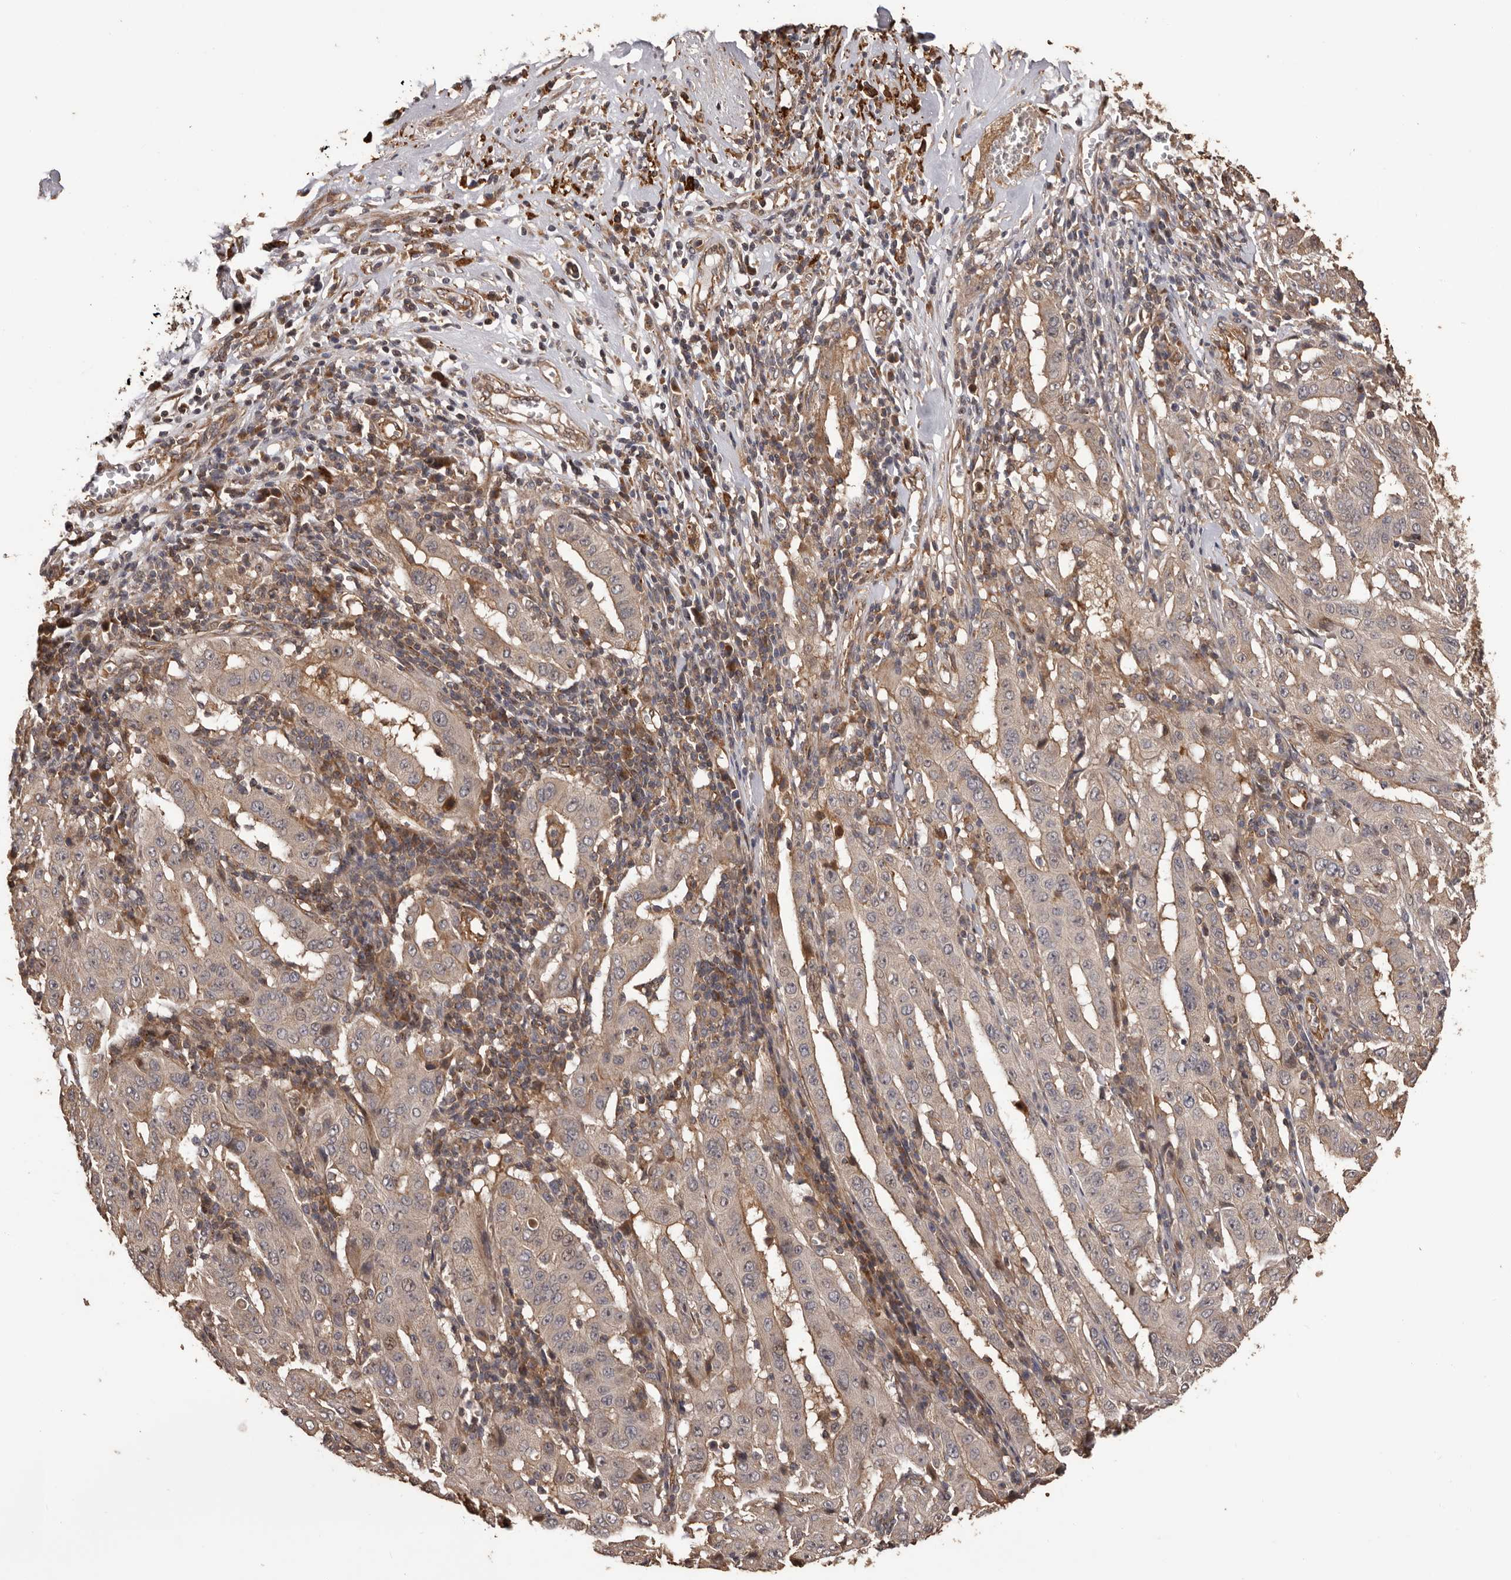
{"staining": {"intensity": "weak", "quantity": "25%-75%", "location": "cytoplasmic/membranous"}, "tissue": "pancreatic cancer", "cell_type": "Tumor cells", "image_type": "cancer", "snomed": [{"axis": "morphology", "description": "Adenocarcinoma, NOS"}, {"axis": "topography", "description": "Pancreas"}], "caption": "Immunohistochemistry (DAB (3,3'-diaminobenzidine)) staining of pancreatic adenocarcinoma shows weak cytoplasmic/membranous protein staining in approximately 25%-75% of tumor cells.", "gene": "ADAMTS2", "patient": {"sex": "male", "age": 63}}